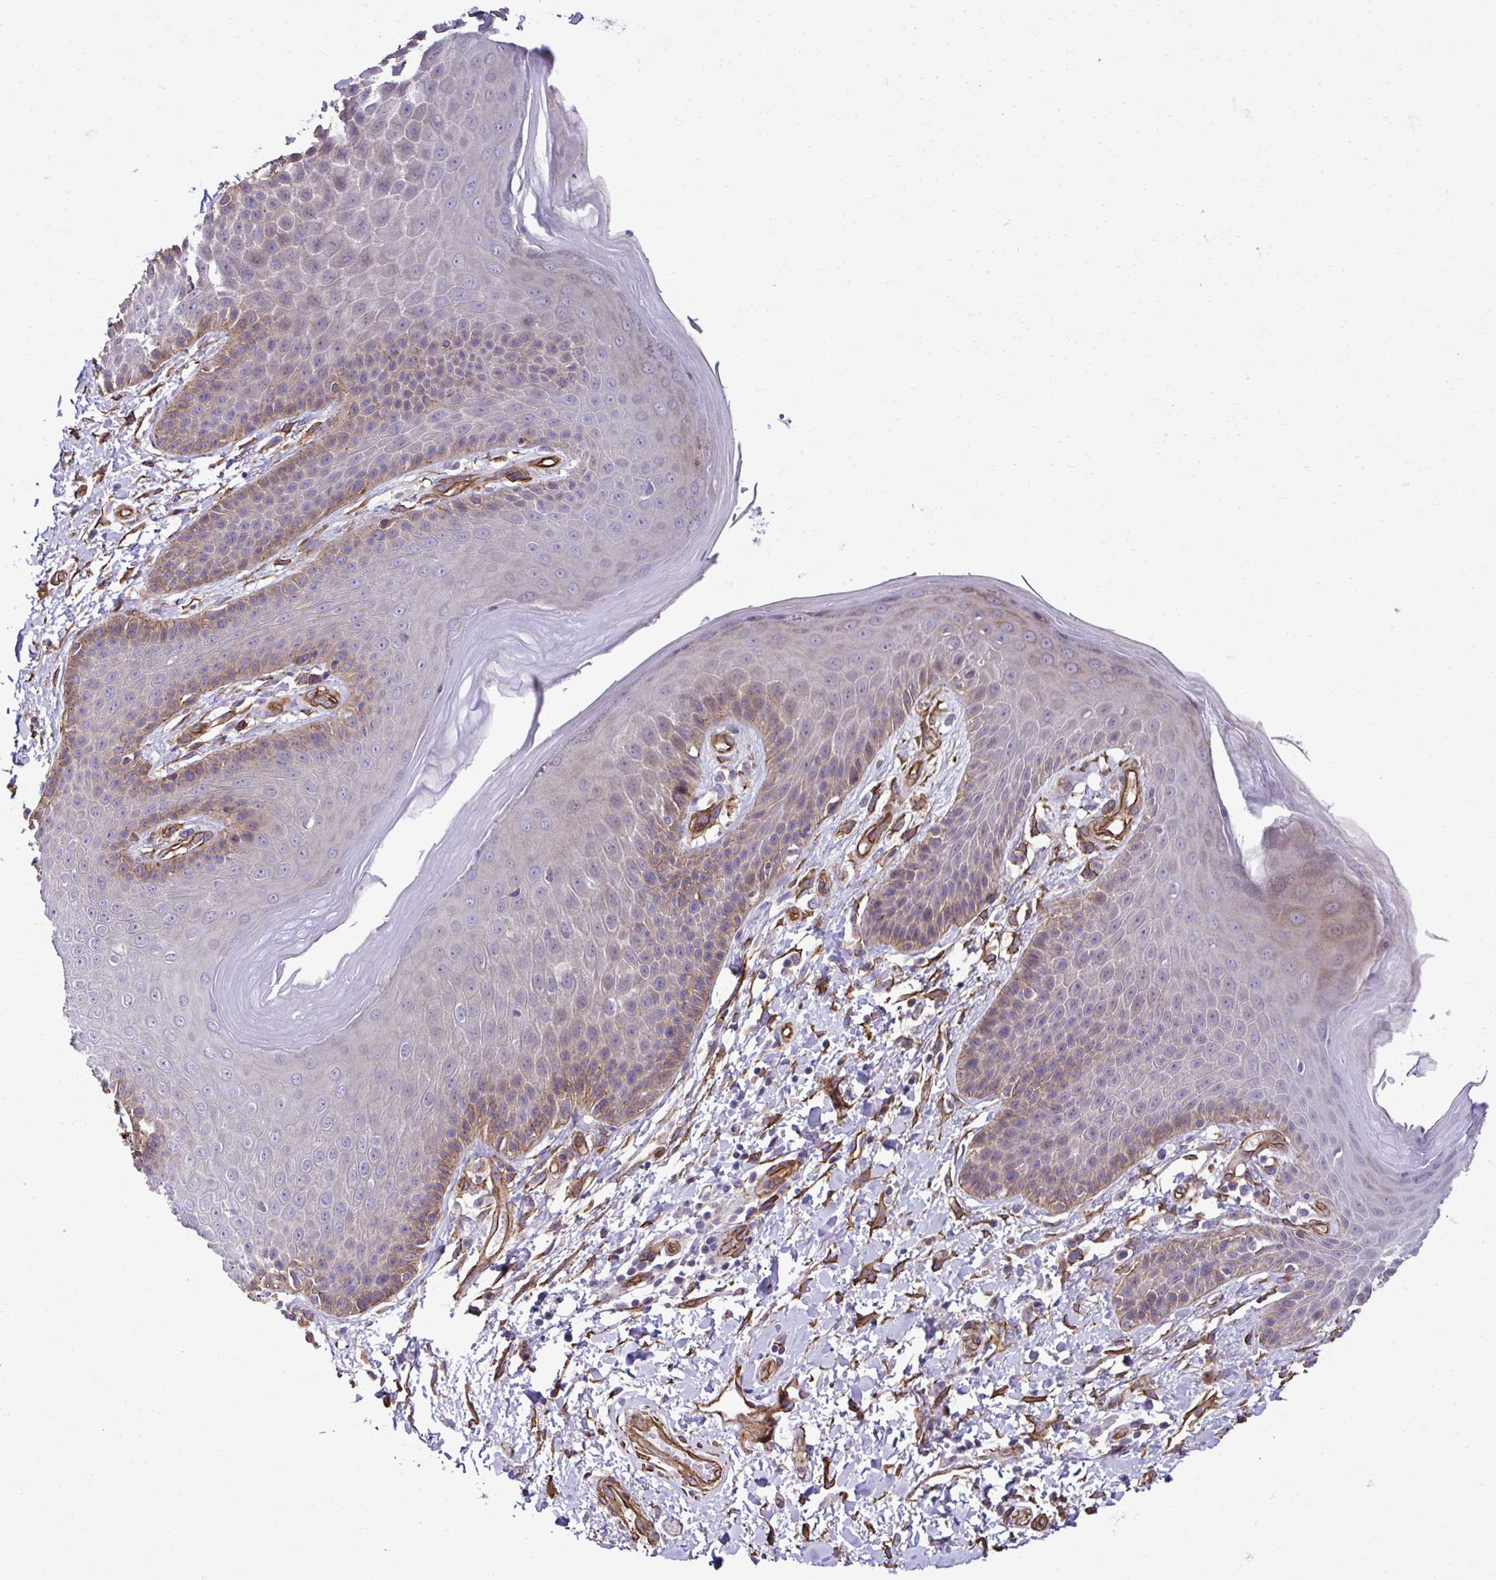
{"staining": {"intensity": "moderate", "quantity": "25%-75%", "location": "cytoplasmic/membranous"}, "tissue": "skin", "cell_type": "Epidermal cells", "image_type": "normal", "snomed": [{"axis": "morphology", "description": "Normal tissue, NOS"}, {"axis": "topography", "description": "Anal"}, {"axis": "topography", "description": "Peripheral nerve tissue"}], "caption": "Protein positivity by immunohistochemistry reveals moderate cytoplasmic/membranous expression in approximately 25%-75% of epidermal cells in normal skin.", "gene": "TRIM52", "patient": {"sex": "male", "age": 51}}